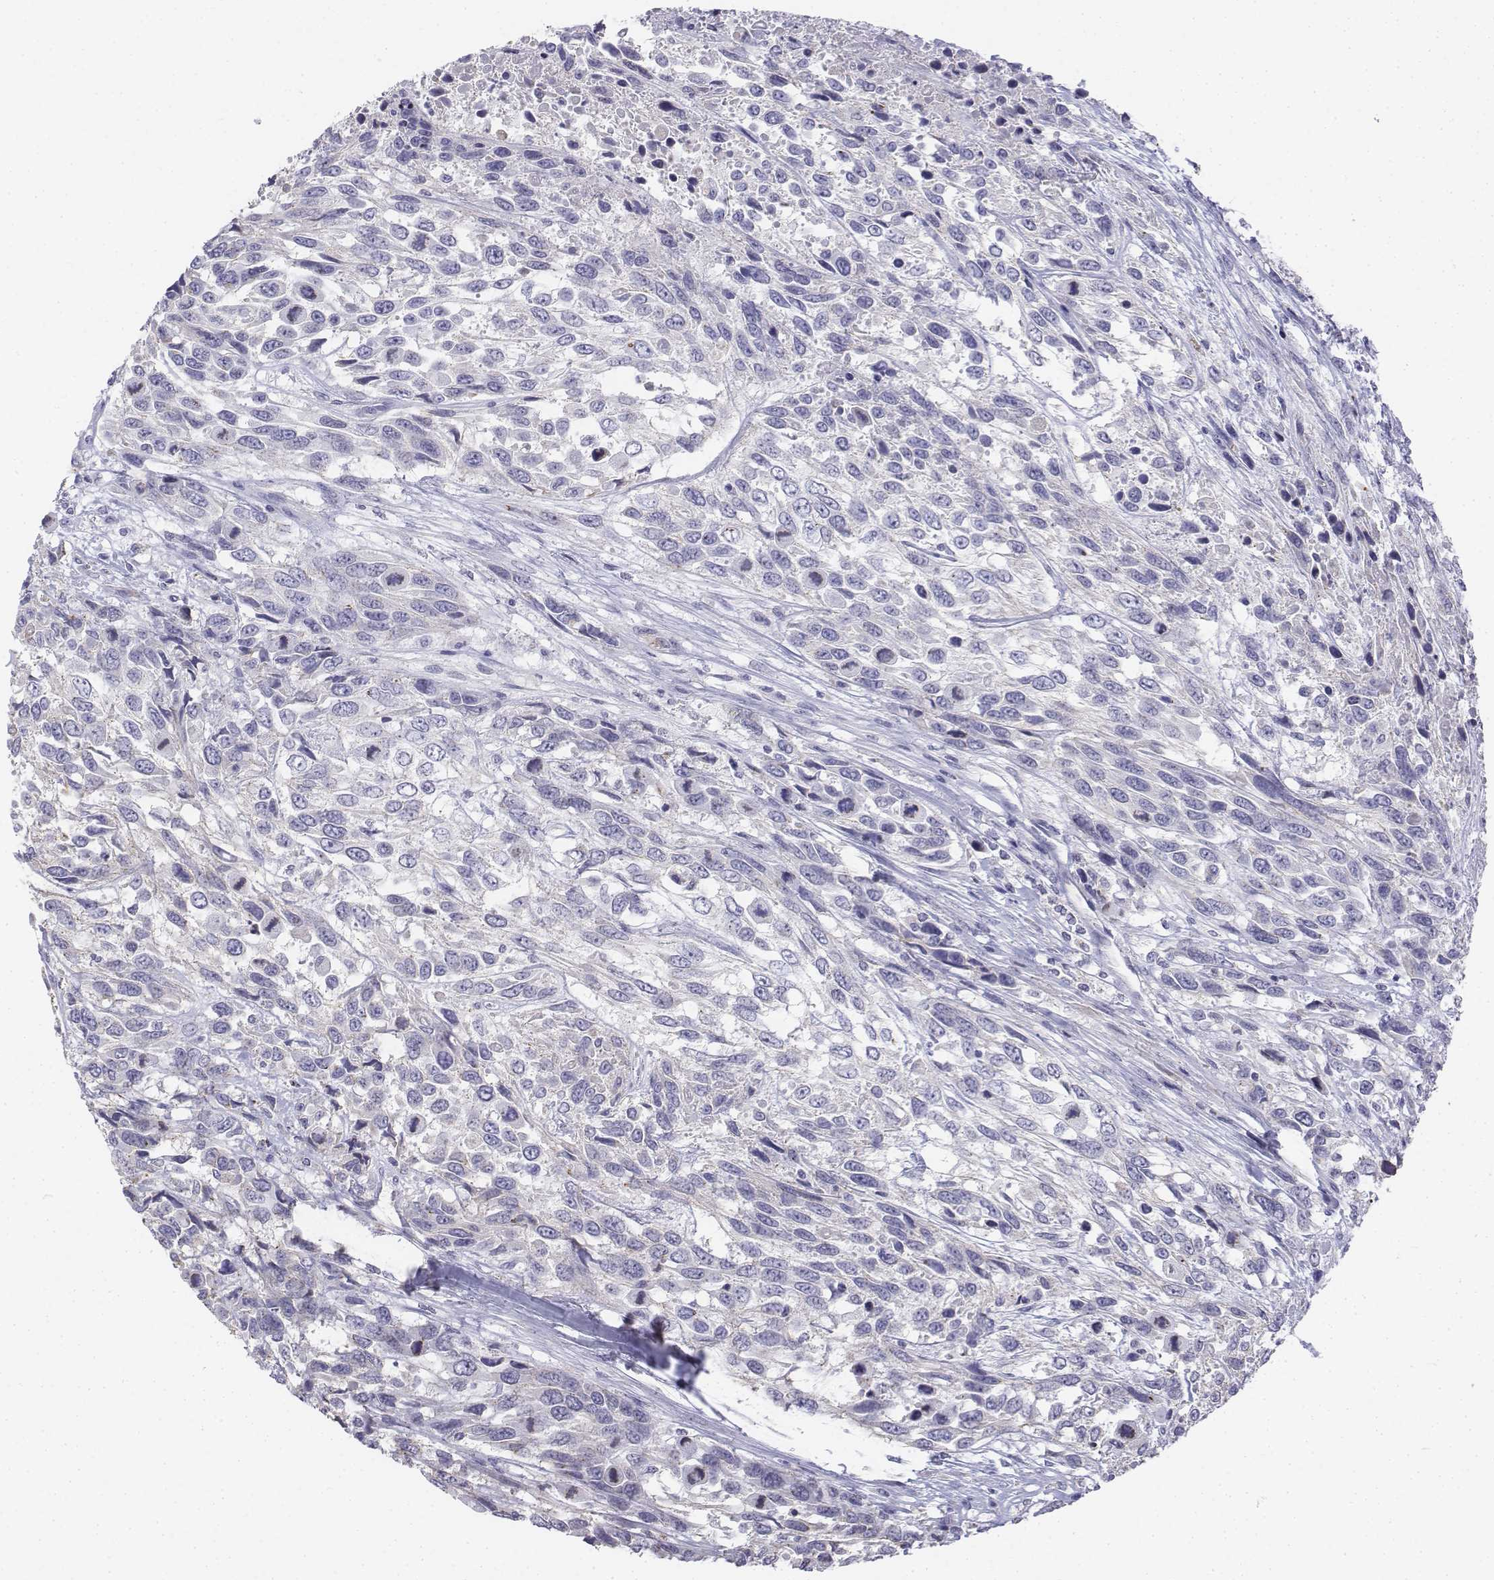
{"staining": {"intensity": "negative", "quantity": "none", "location": "none"}, "tissue": "urothelial cancer", "cell_type": "Tumor cells", "image_type": "cancer", "snomed": [{"axis": "morphology", "description": "Urothelial carcinoma, High grade"}, {"axis": "topography", "description": "Urinary bladder"}], "caption": "This is a image of IHC staining of urothelial carcinoma (high-grade), which shows no staining in tumor cells. The staining is performed using DAB (3,3'-diaminobenzidine) brown chromogen with nuclei counter-stained in using hematoxylin.", "gene": "LGSN", "patient": {"sex": "female", "age": 70}}